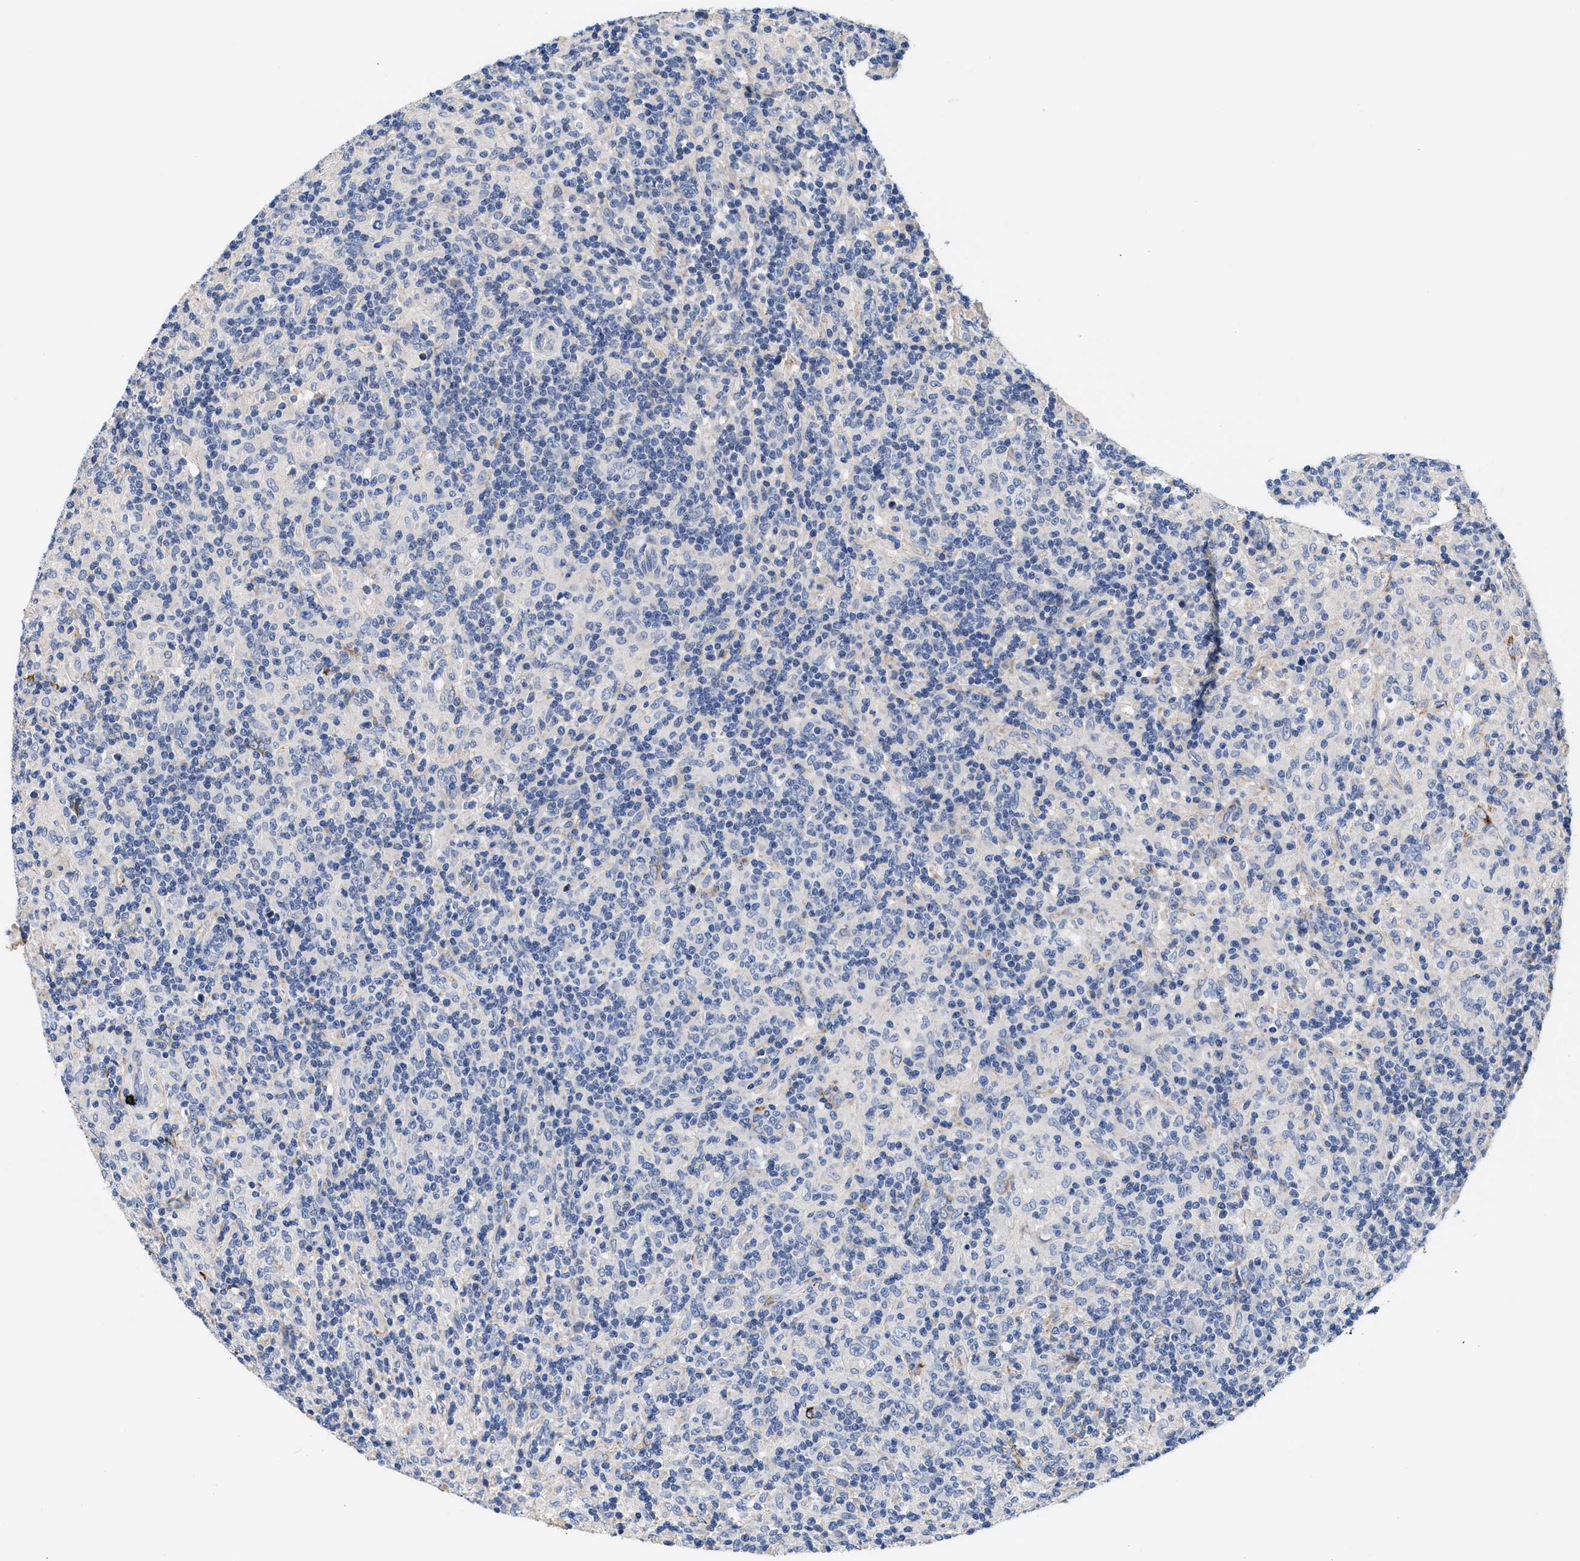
{"staining": {"intensity": "negative", "quantity": "none", "location": "none"}, "tissue": "lymphoma", "cell_type": "Tumor cells", "image_type": "cancer", "snomed": [{"axis": "morphology", "description": "Hodgkin's disease, NOS"}, {"axis": "topography", "description": "Lymph node"}], "caption": "The image demonstrates no significant positivity in tumor cells of Hodgkin's disease.", "gene": "ACTL7B", "patient": {"sex": "male", "age": 70}}